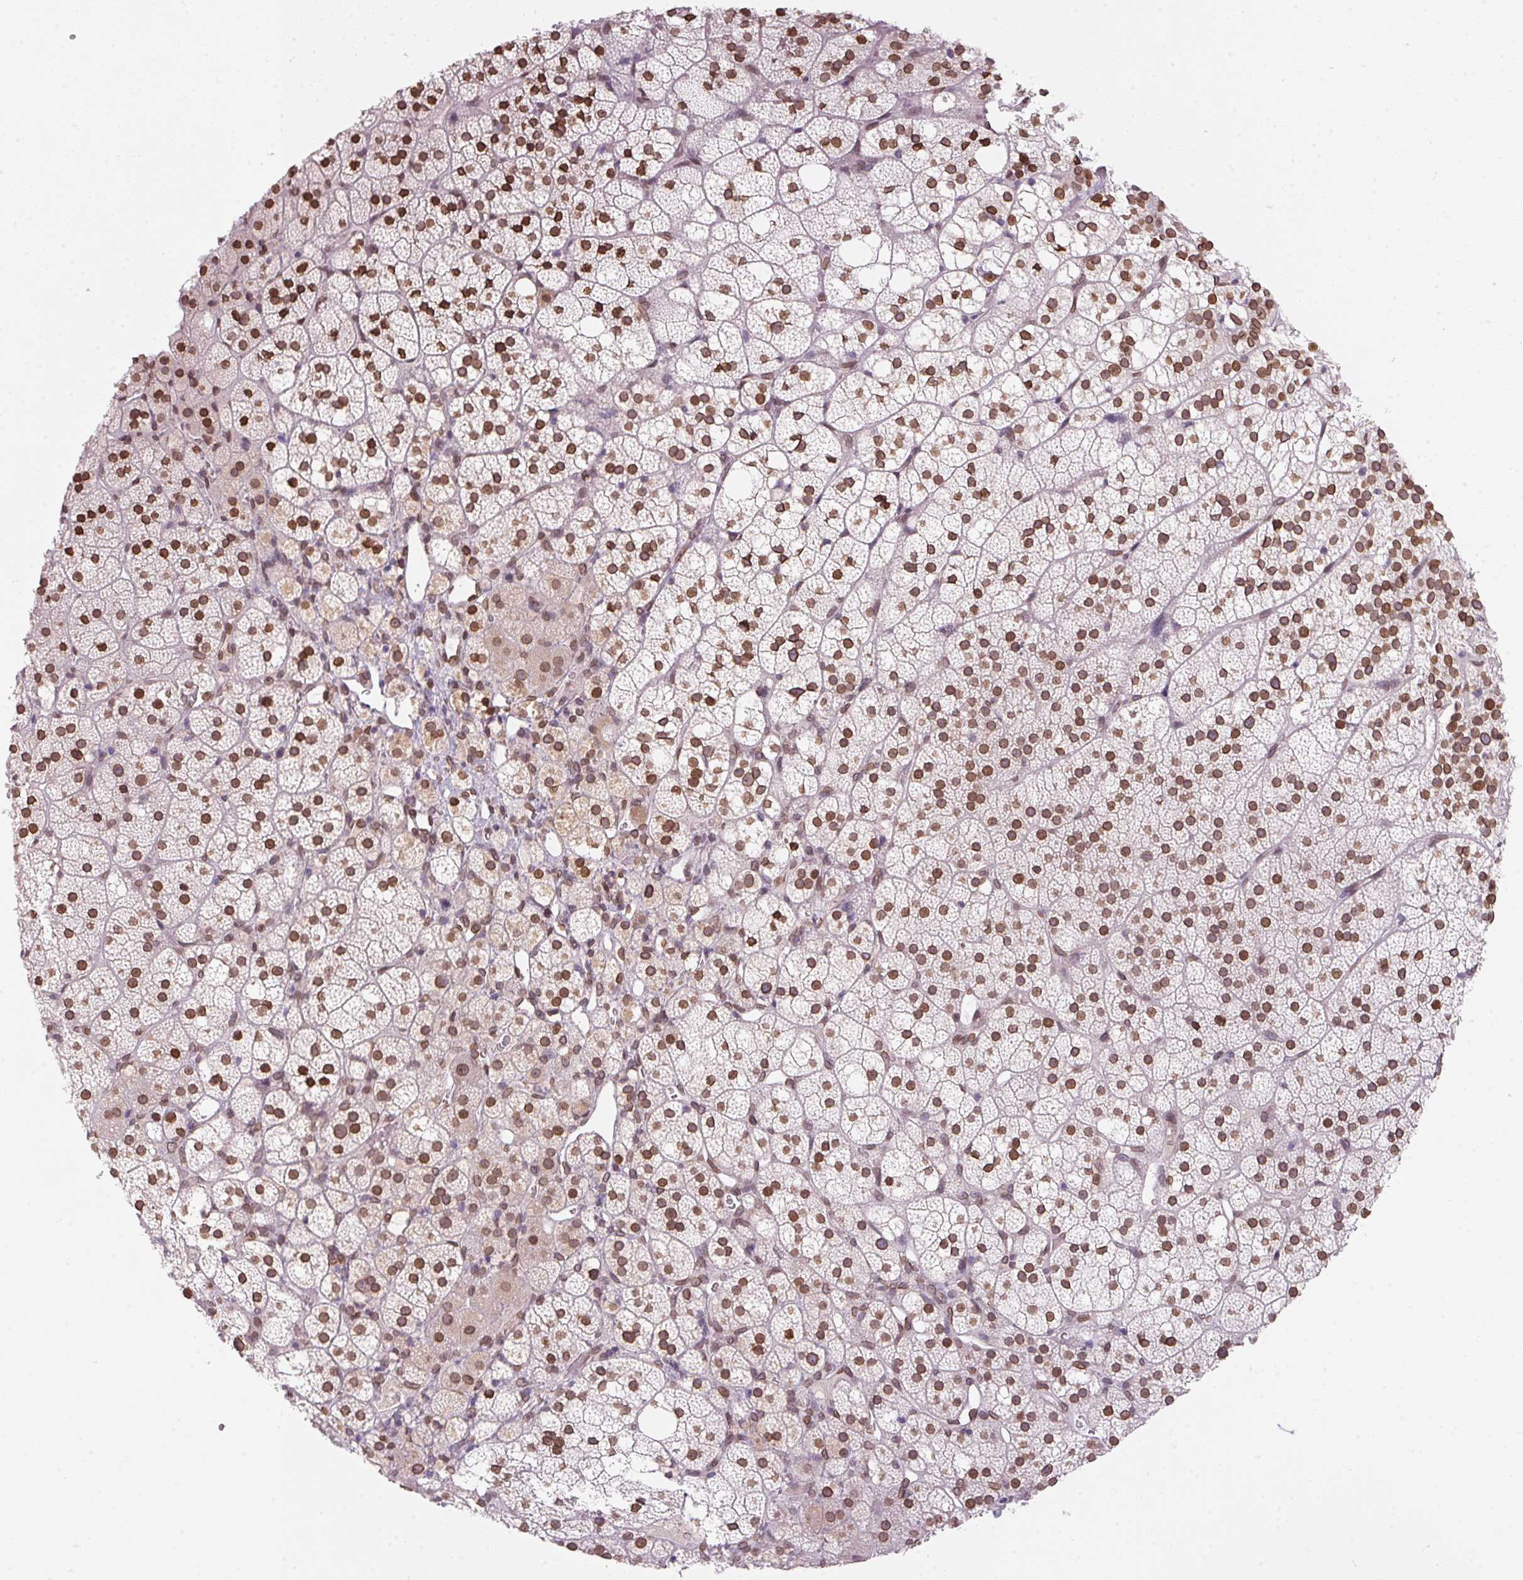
{"staining": {"intensity": "moderate", "quantity": ">75%", "location": "cytoplasmic/membranous,nuclear"}, "tissue": "adrenal gland", "cell_type": "Glandular cells", "image_type": "normal", "snomed": [{"axis": "morphology", "description": "Normal tissue, NOS"}, {"axis": "topography", "description": "Adrenal gland"}], "caption": "IHC image of normal adrenal gland stained for a protein (brown), which displays medium levels of moderate cytoplasmic/membranous,nuclear staining in about >75% of glandular cells.", "gene": "TMEM175", "patient": {"sex": "male", "age": 53}}